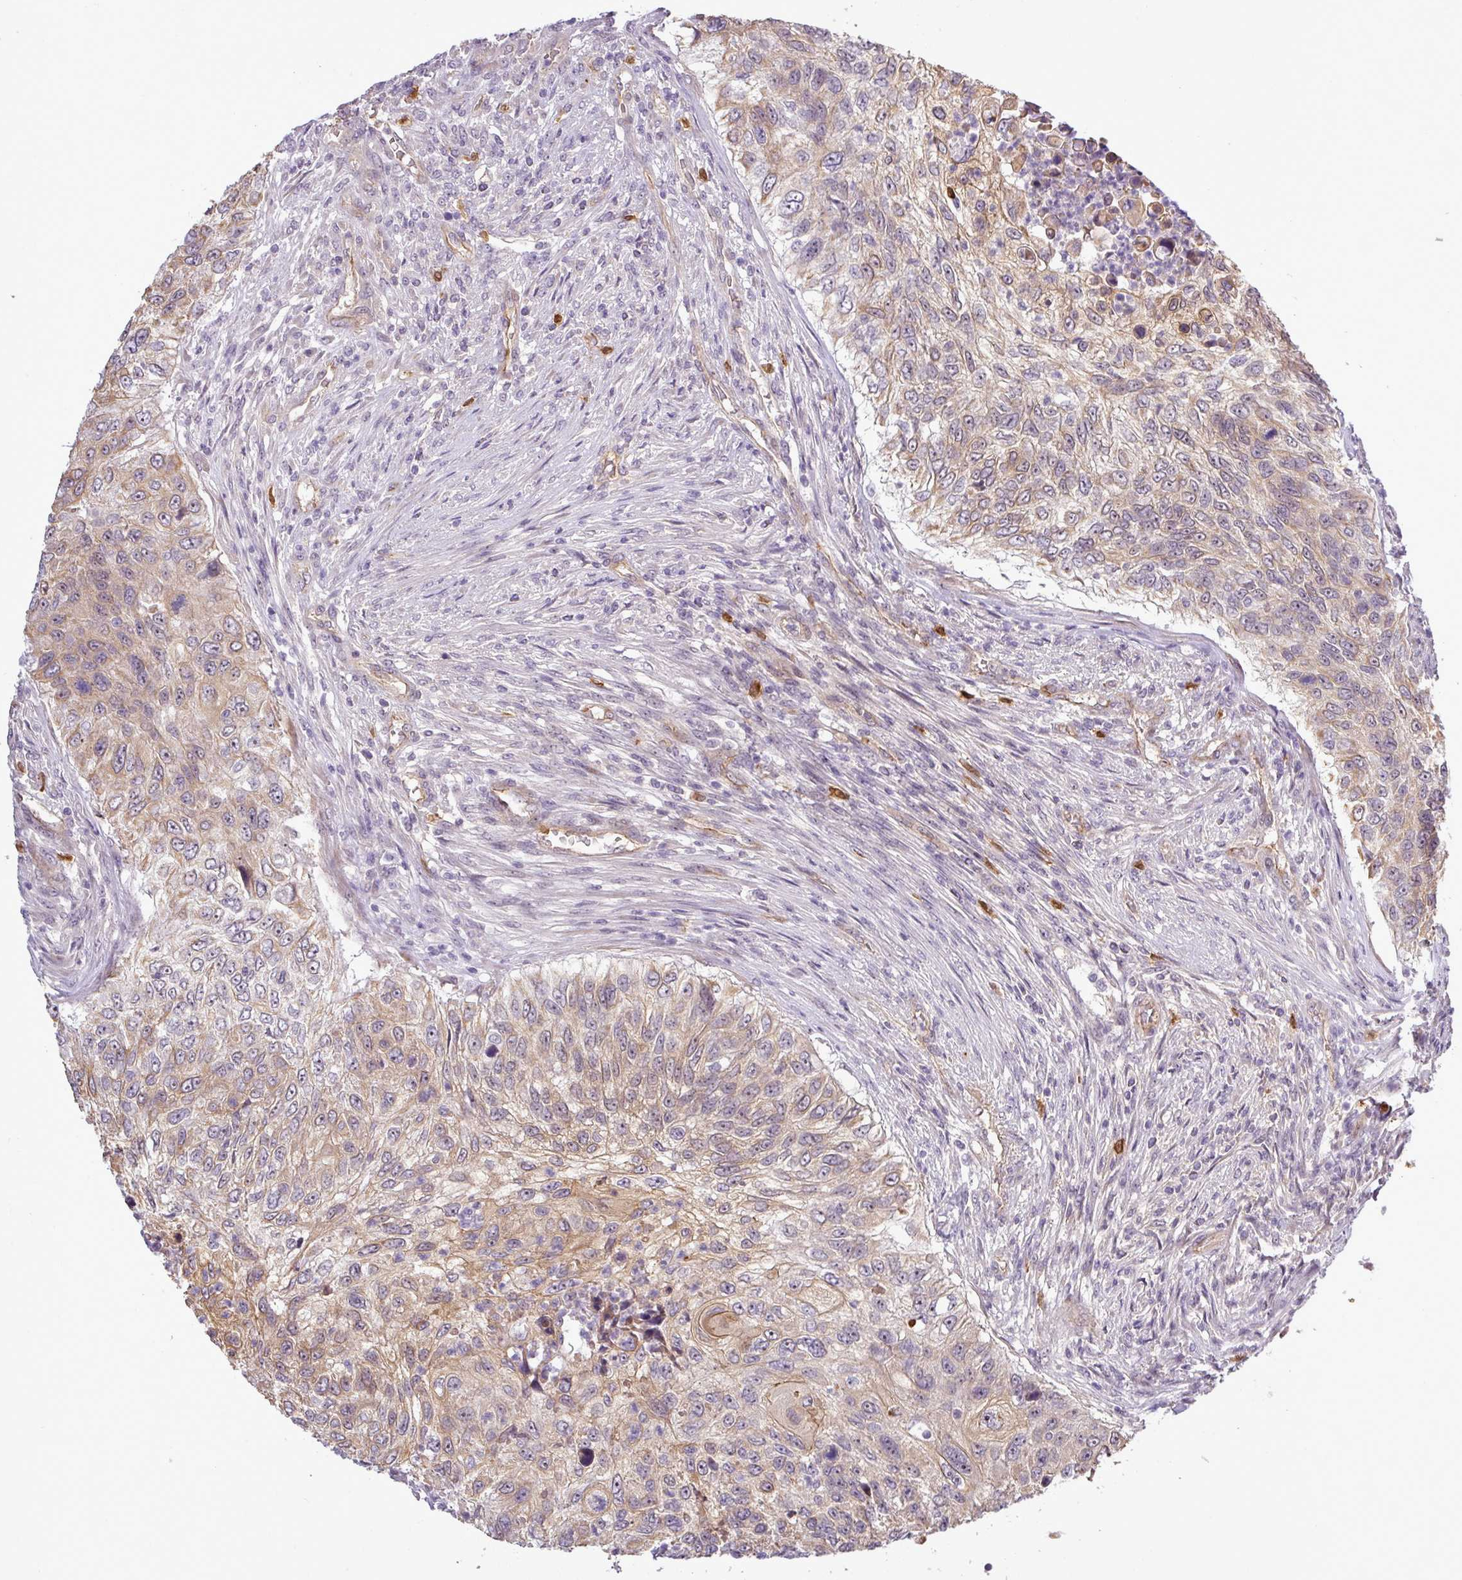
{"staining": {"intensity": "weak", "quantity": "25%-75%", "location": "cytoplasmic/membranous"}, "tissue": "urothelial cancer", "cell_type": "Tumor cells", "image_type": "cancer", "snomed": [{"axis": "morphology", "description": "Urothelial carcinoma, High grade"}, {"axis": "topography", "description": "Urinary bladder"}], "caption": "This is an image of IHC staining of urothelial carcinoma (high-grade), which shows weak expression in the cytoplasmic/membranous of tumor cells.", "gene": "PCDH1", "patient": {"sex": "female", "age": 60}}